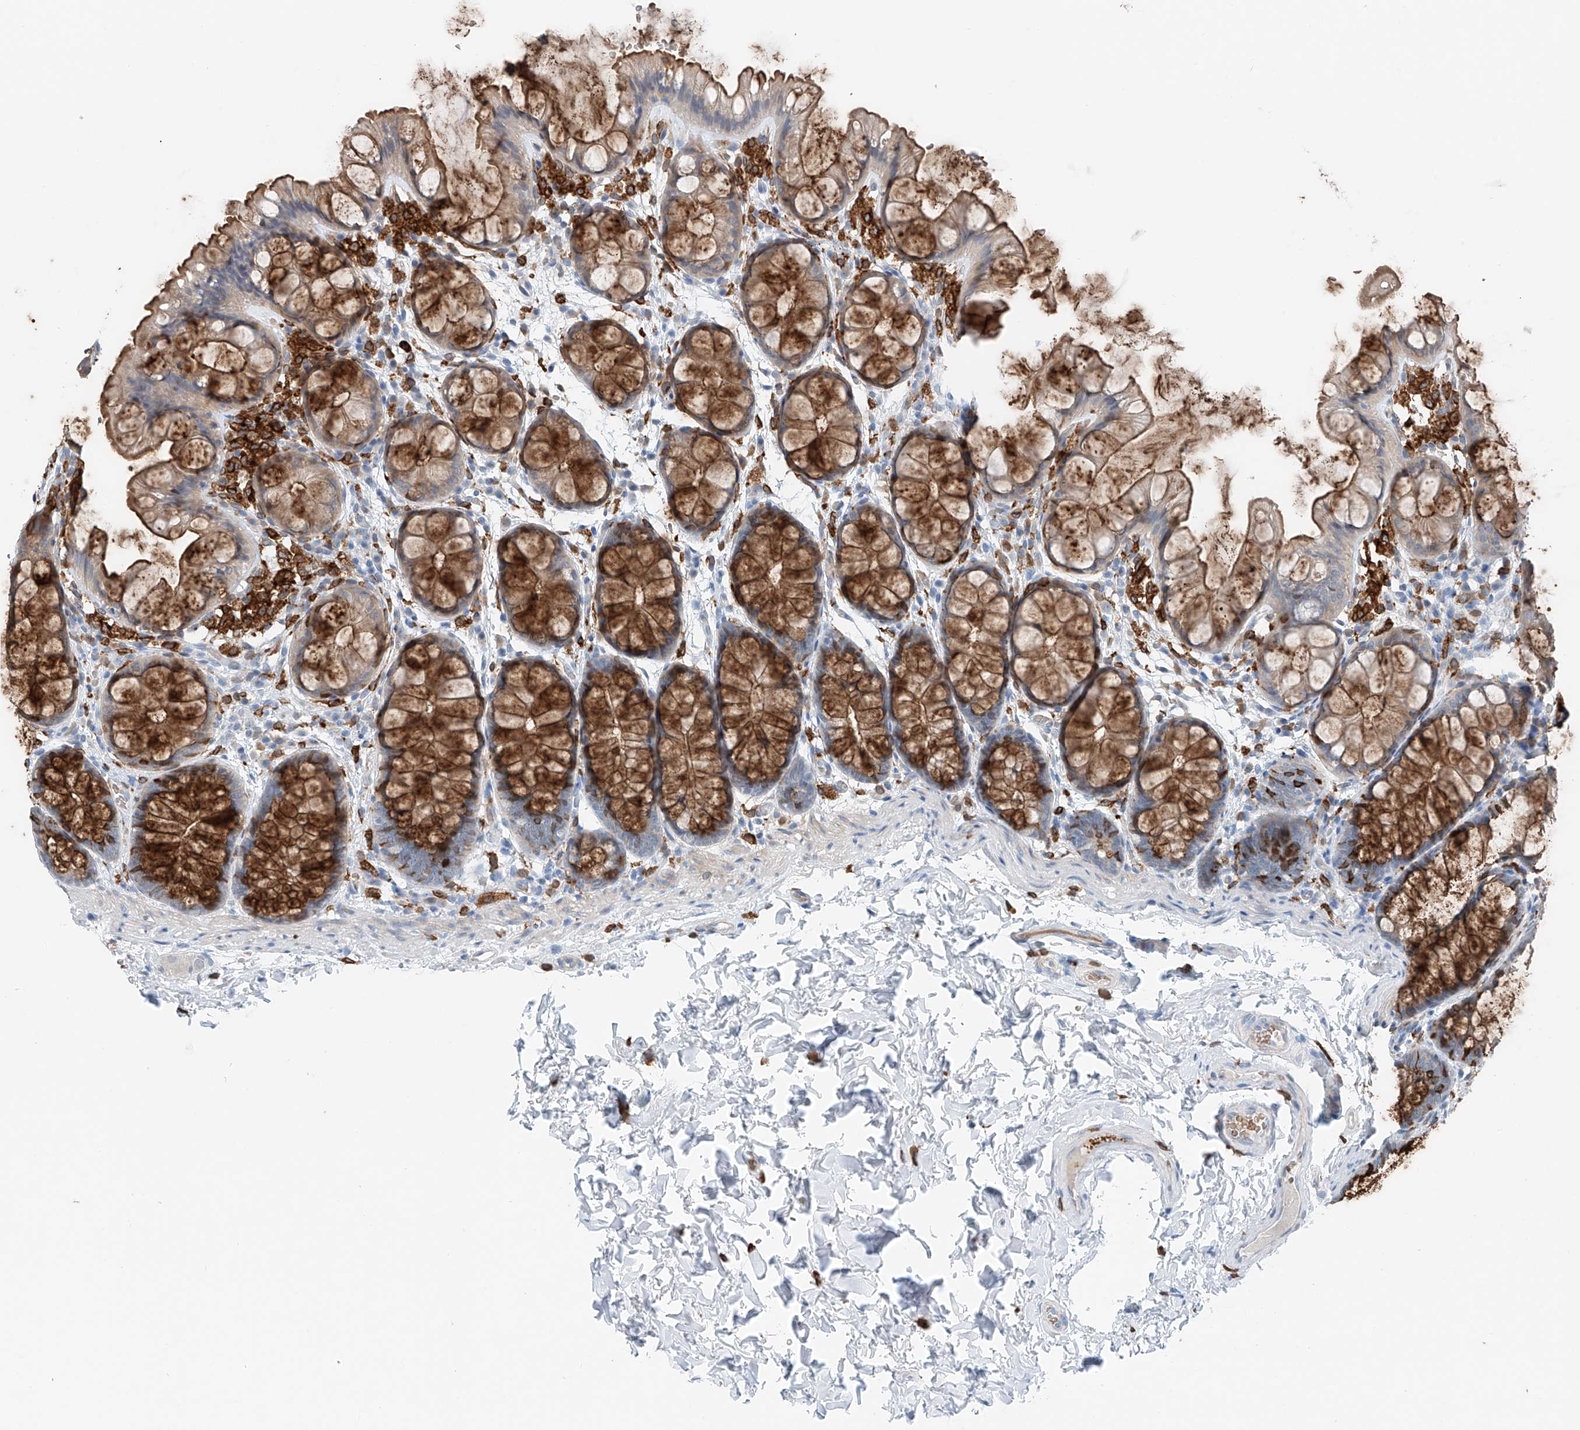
{"staining": {"intensity": "negative", "quantity": "none", "location": "none"}, "tissue": "colon", "cell_type": "Endothelial cells", "image_type": "normal", "snomed": [{"axis": "morphology", "description": "Normal tissue, NOS"}, {"axis": "topography", "description": "Colon"}], "caption": "Protein analysis of unremarkable colon demonstrates no significant positivity in endothelial cells.", "gene": "TBXAS1", "patient": {"sex": "male", "age": 47}}